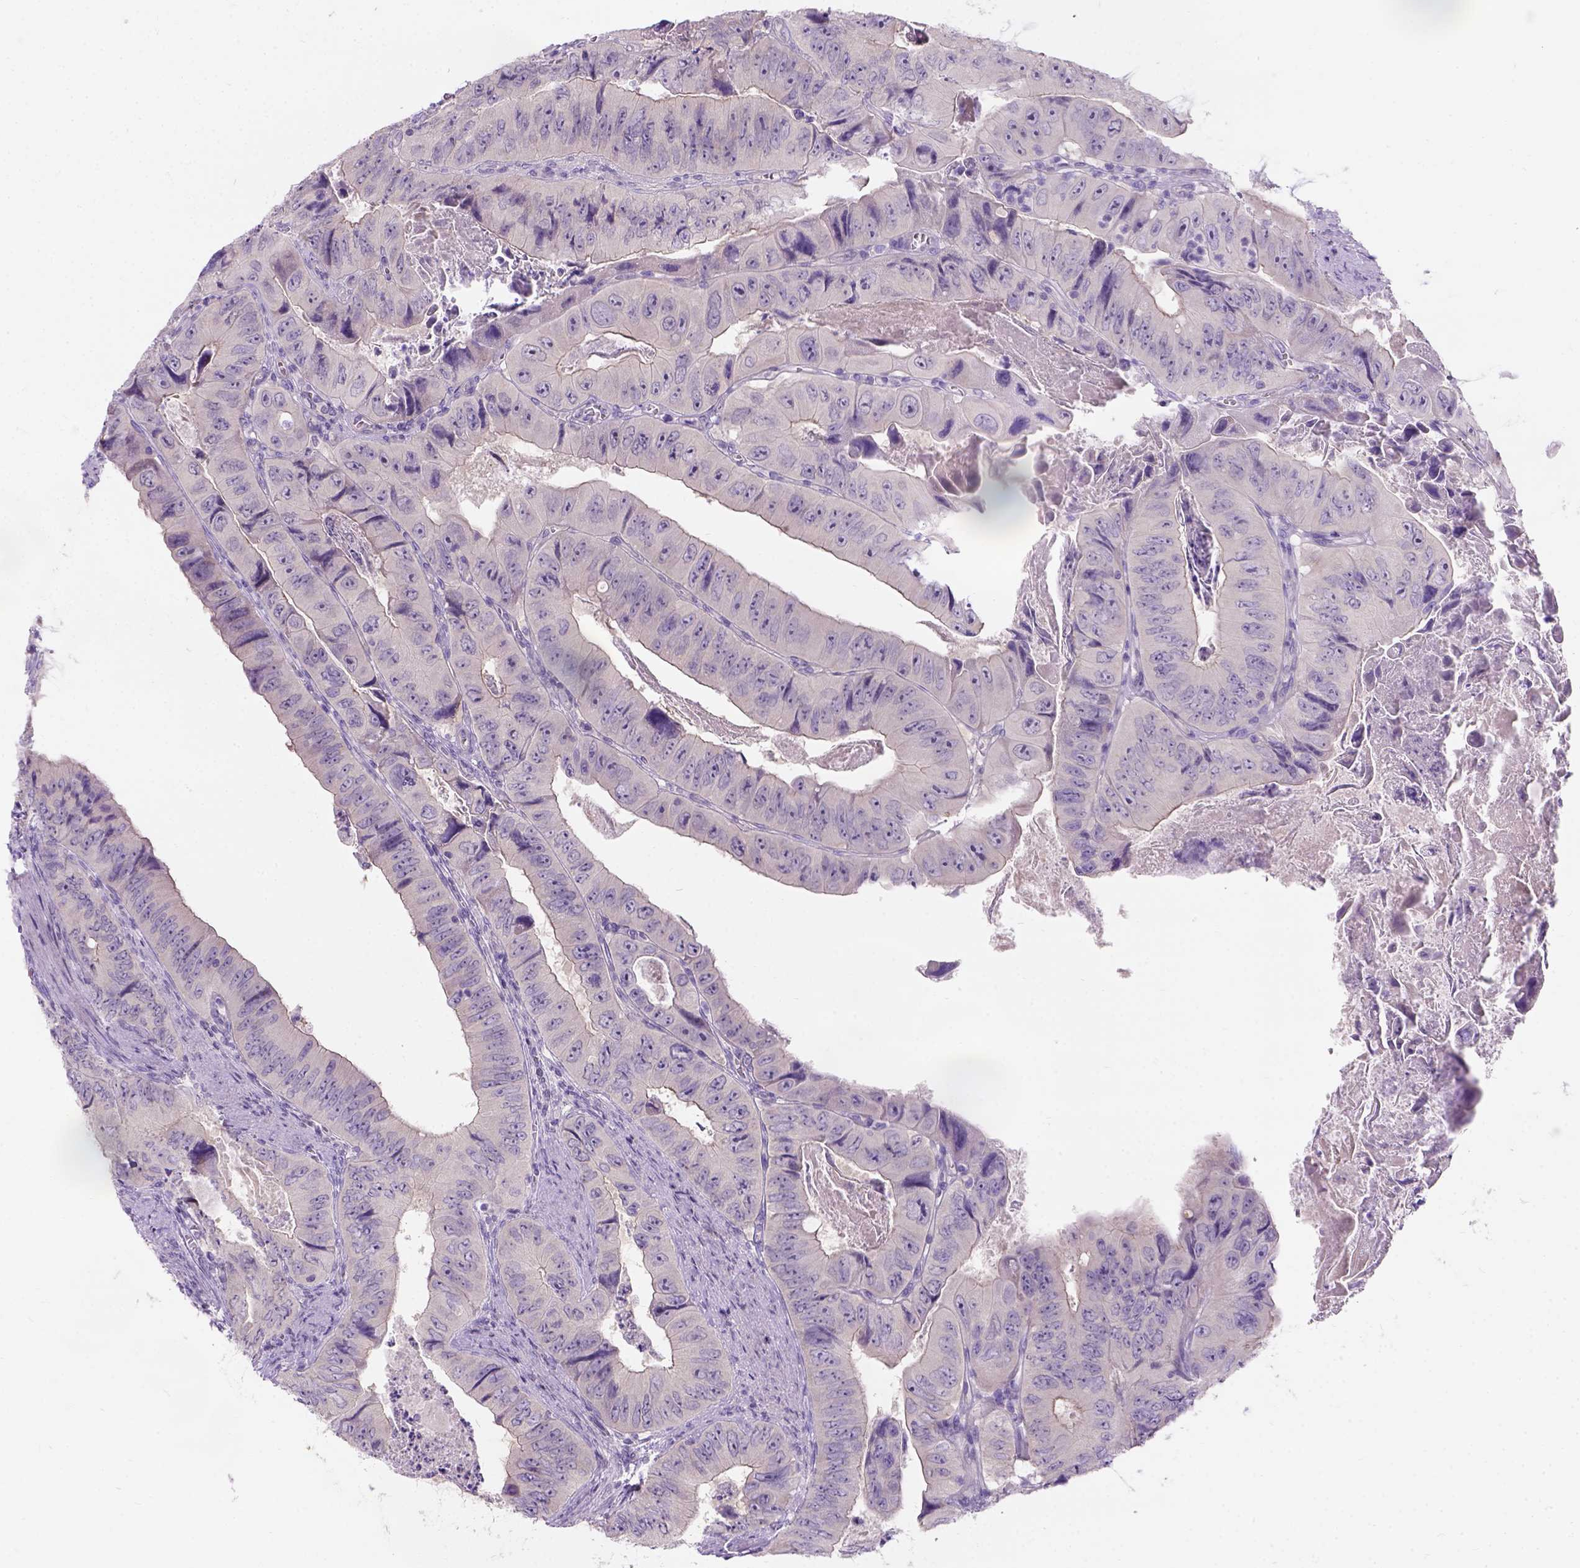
{"staining": {"intensity": "negative", "quantity": "none", "location": "none"}, "tissue": "colorectal cancer", "cell_type": "Tumor cells", "image_type": "cancer", "snomed": [{"axis": "morphology", "description": "Adenocarcinoma, NOS"}, {"axis": "topography", "description": "Colon"}], "caption": "The image exhibits no significant expression in tumor cells of adenocarcinoma (colorectal).", "gene": "C20orf144", "patient": {"sex": "female", "age": 84}}